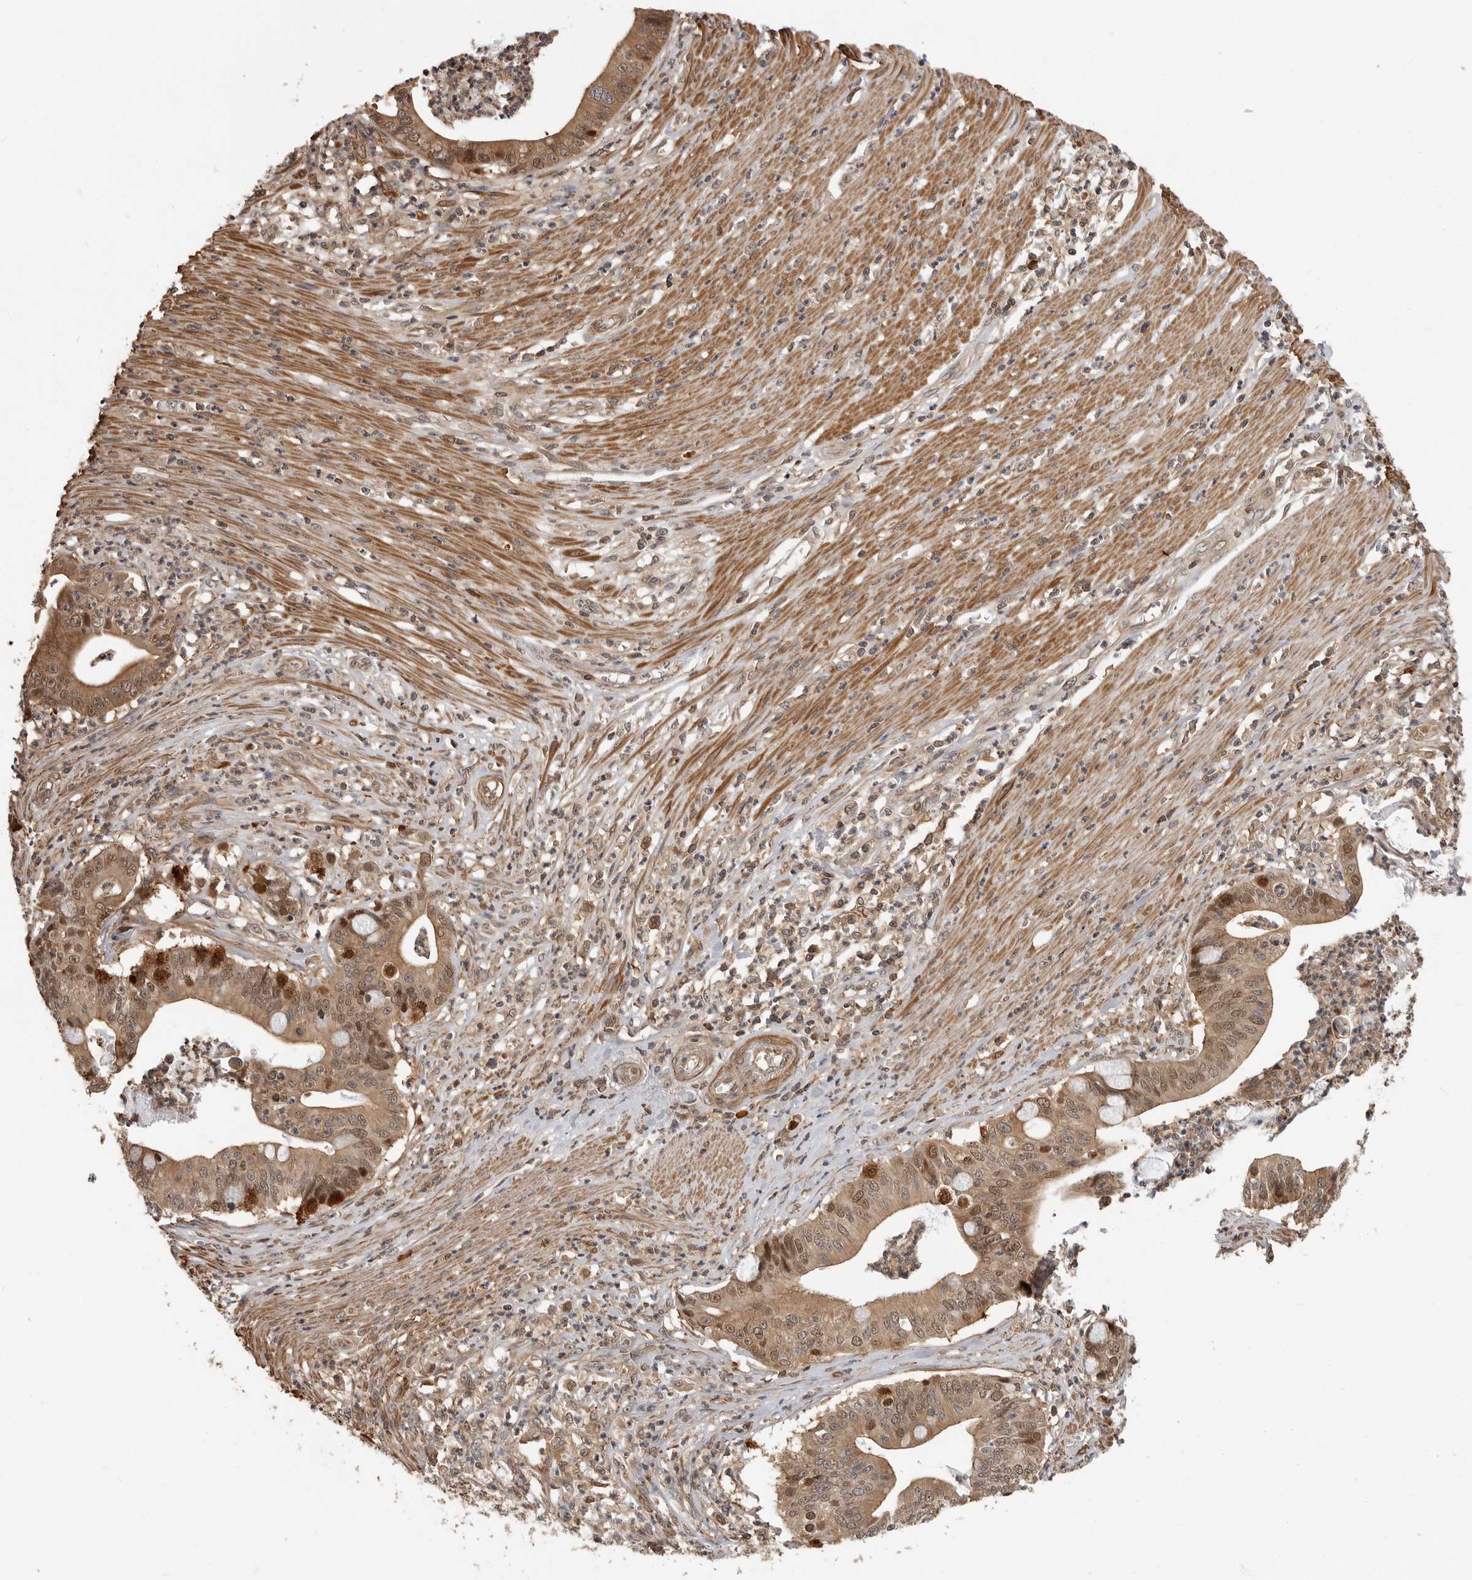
{"staining": {"intensity": "moderate", "quantity": ">75%", "location": "cytoplasmic/membranous,nuclear"}, "tissue": "pancreatic cancer", "cell_type": "Tumor cells", "image_type": "cancer", "snomed": [{"axis": "morphology", "description": "Adenocarcinoma, NOS"}, {"axis": "topography", "description": "Pancreas"}], "caption": "High-power microscopy captured an immunohistochemistry (IHC) image of pancreatic adenocarcinoma, revealing moderate cytoplasmic/membranous and nuclear staining in about >75% of tumor cells.", "gene": "ERN1", "patient": {"sex": "male", "age": 69}}